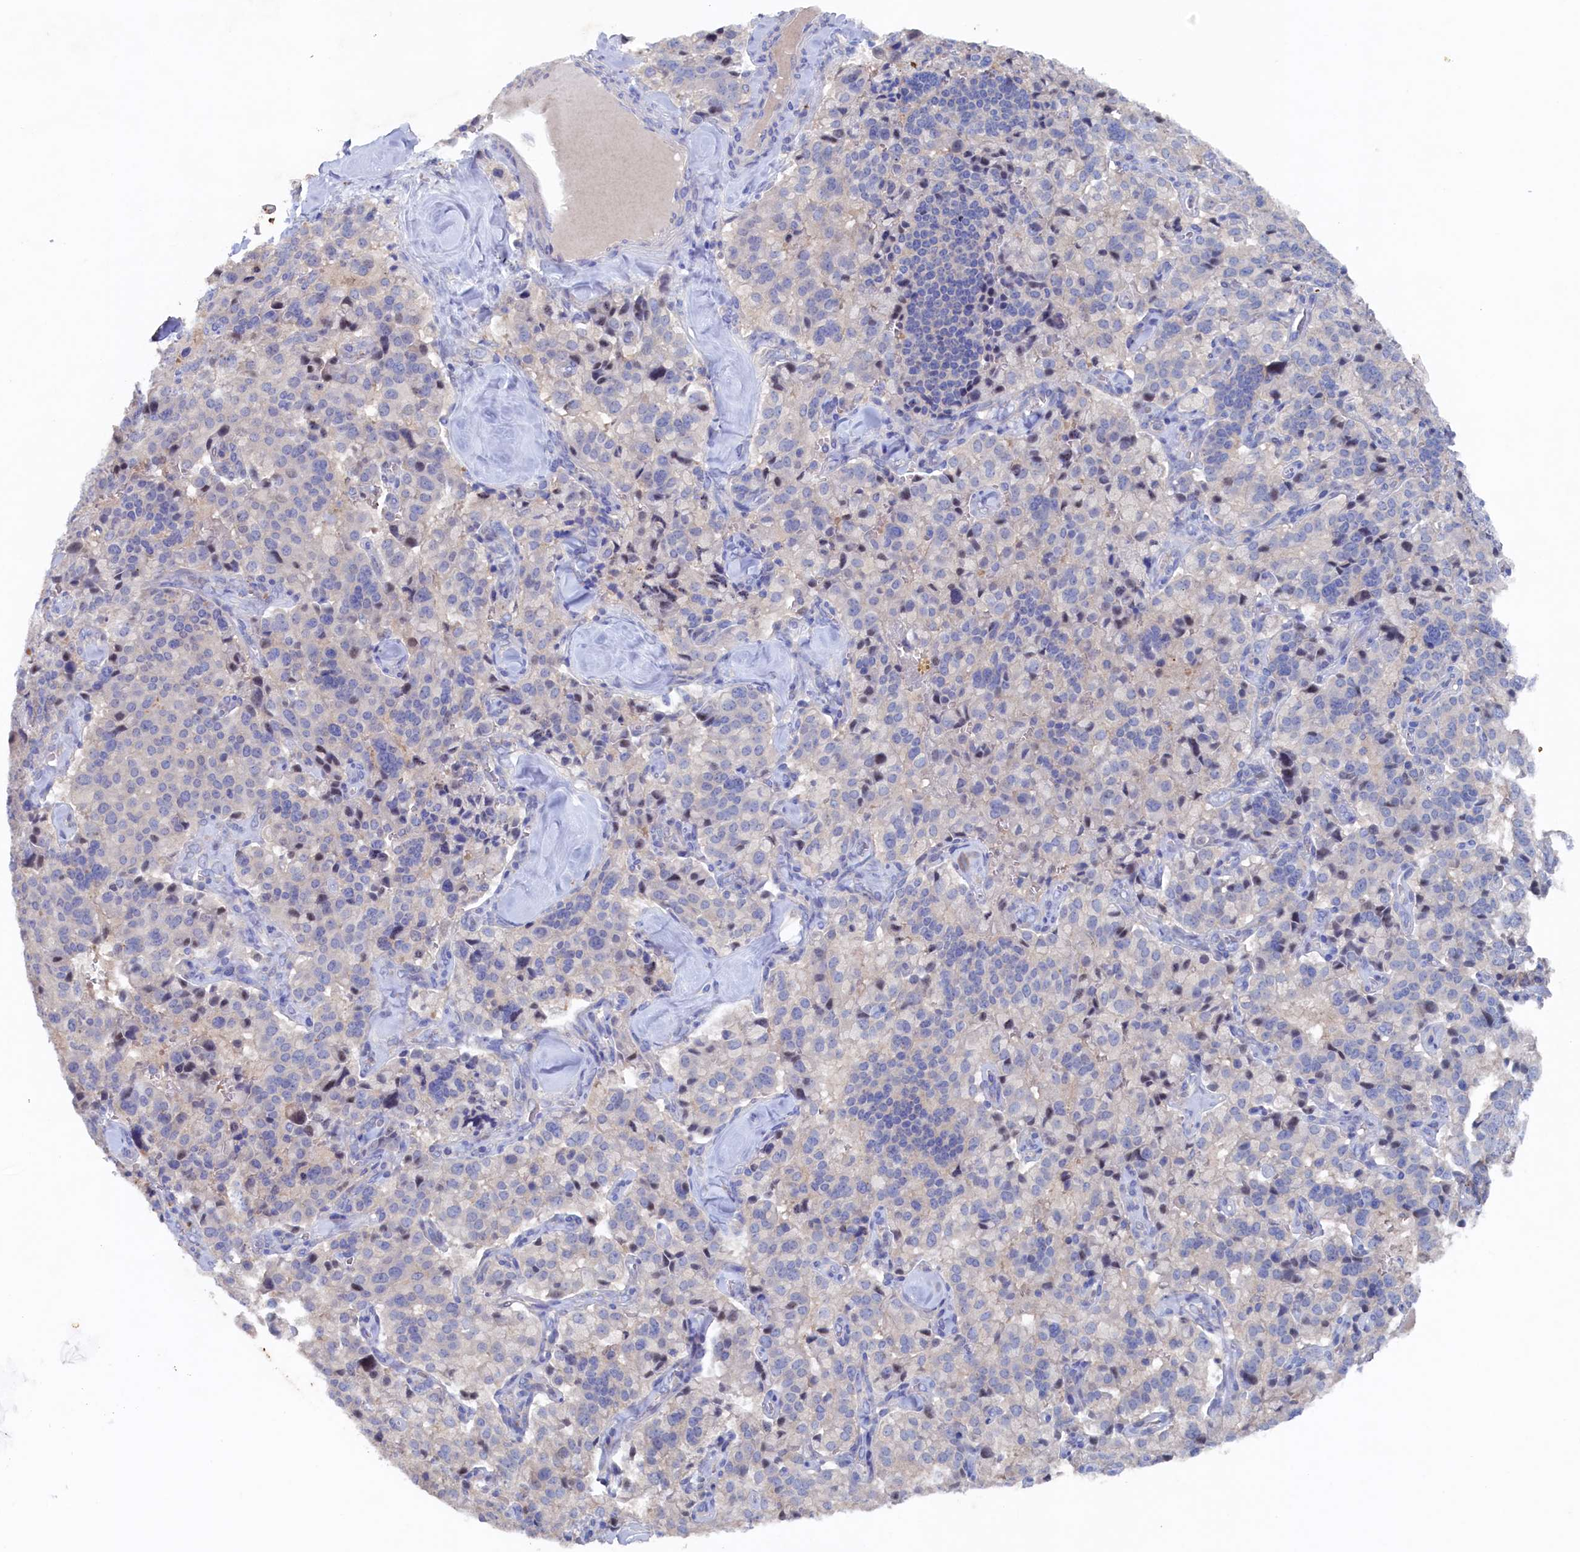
{"staining": {"intensity": "negative", "quantity": "none", "location": "none"}, "tissue": "pancreatic cancer", "cell_type": "Tumor cells", "image_type": "cancer", "snomed": [{"axis": "morphology", "description": "Adenocarcinoma, NOS"}, {"axis": "topography", "description": "Pancreas"}], "caption": "Micrograph shows no significant protein staining in tumor cells of pancreatic cancer (adenocarcinoma). (DAB (3,3'-diaminobenzidine) IHC visualized using brightfield microscopy, high magnification).", "gene": "CBLIF", "patient": {"sex": "male", "age": 65}}